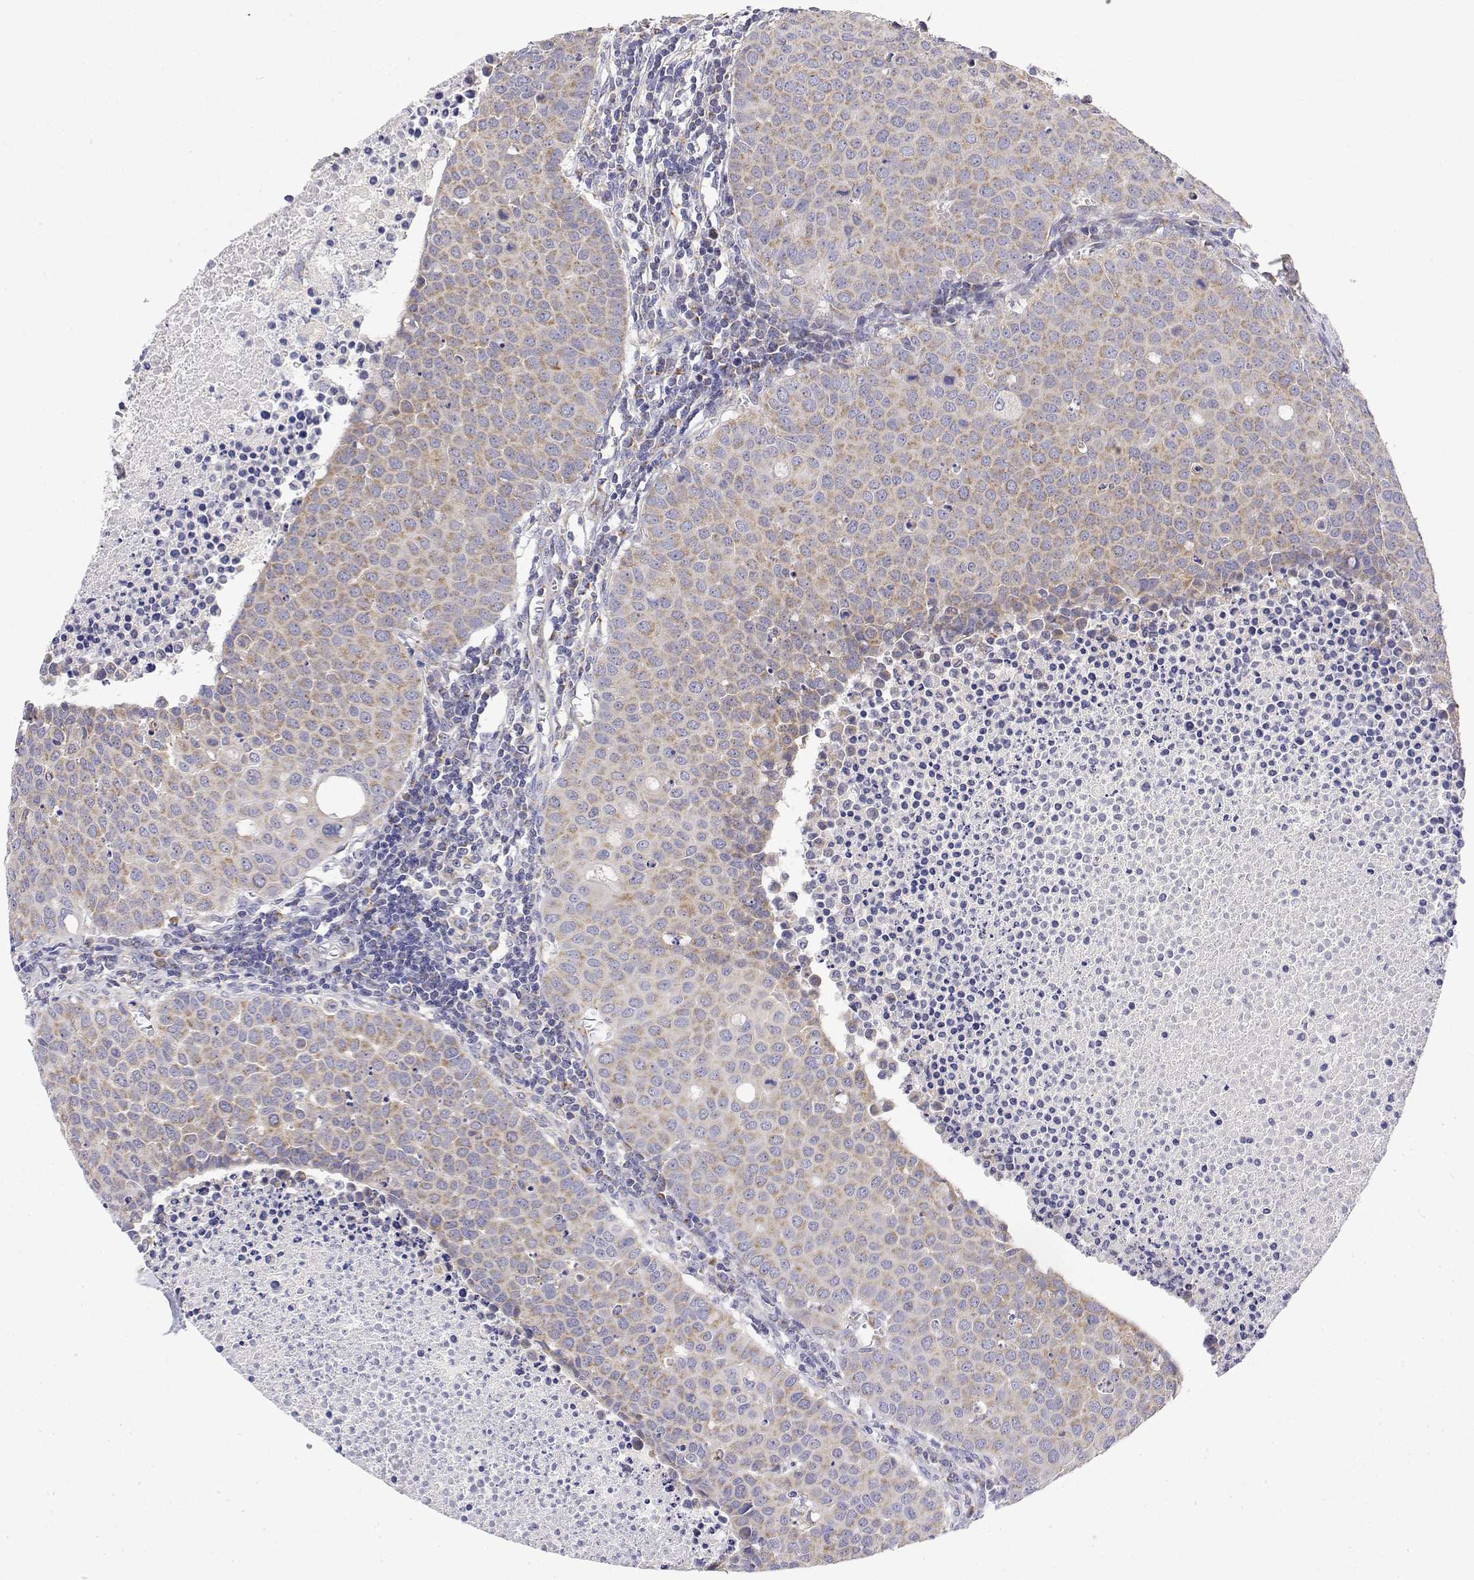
{"staining": {"intensity": "weak", "quantity": "25%-75%", "location": "cytoplasmic/membranous"}, "tissue": "carcinoid", "cell_type": "Tumor cells", "image_type": "cancer", "snomed": [{"axis": "morphology", "description": "Carcinoid, malignant, NOS"}, {"axis": "topography", "description": "Colon"}], "caption": "Immunohistochemical staining of human malignant carcinoid reveals weak cytoplasmic/membranous protein expression in approximately 25%-75% of tumor cells.", "gene": "GADD45GIP1", "patient": {"sex": "male", "age": 81}}